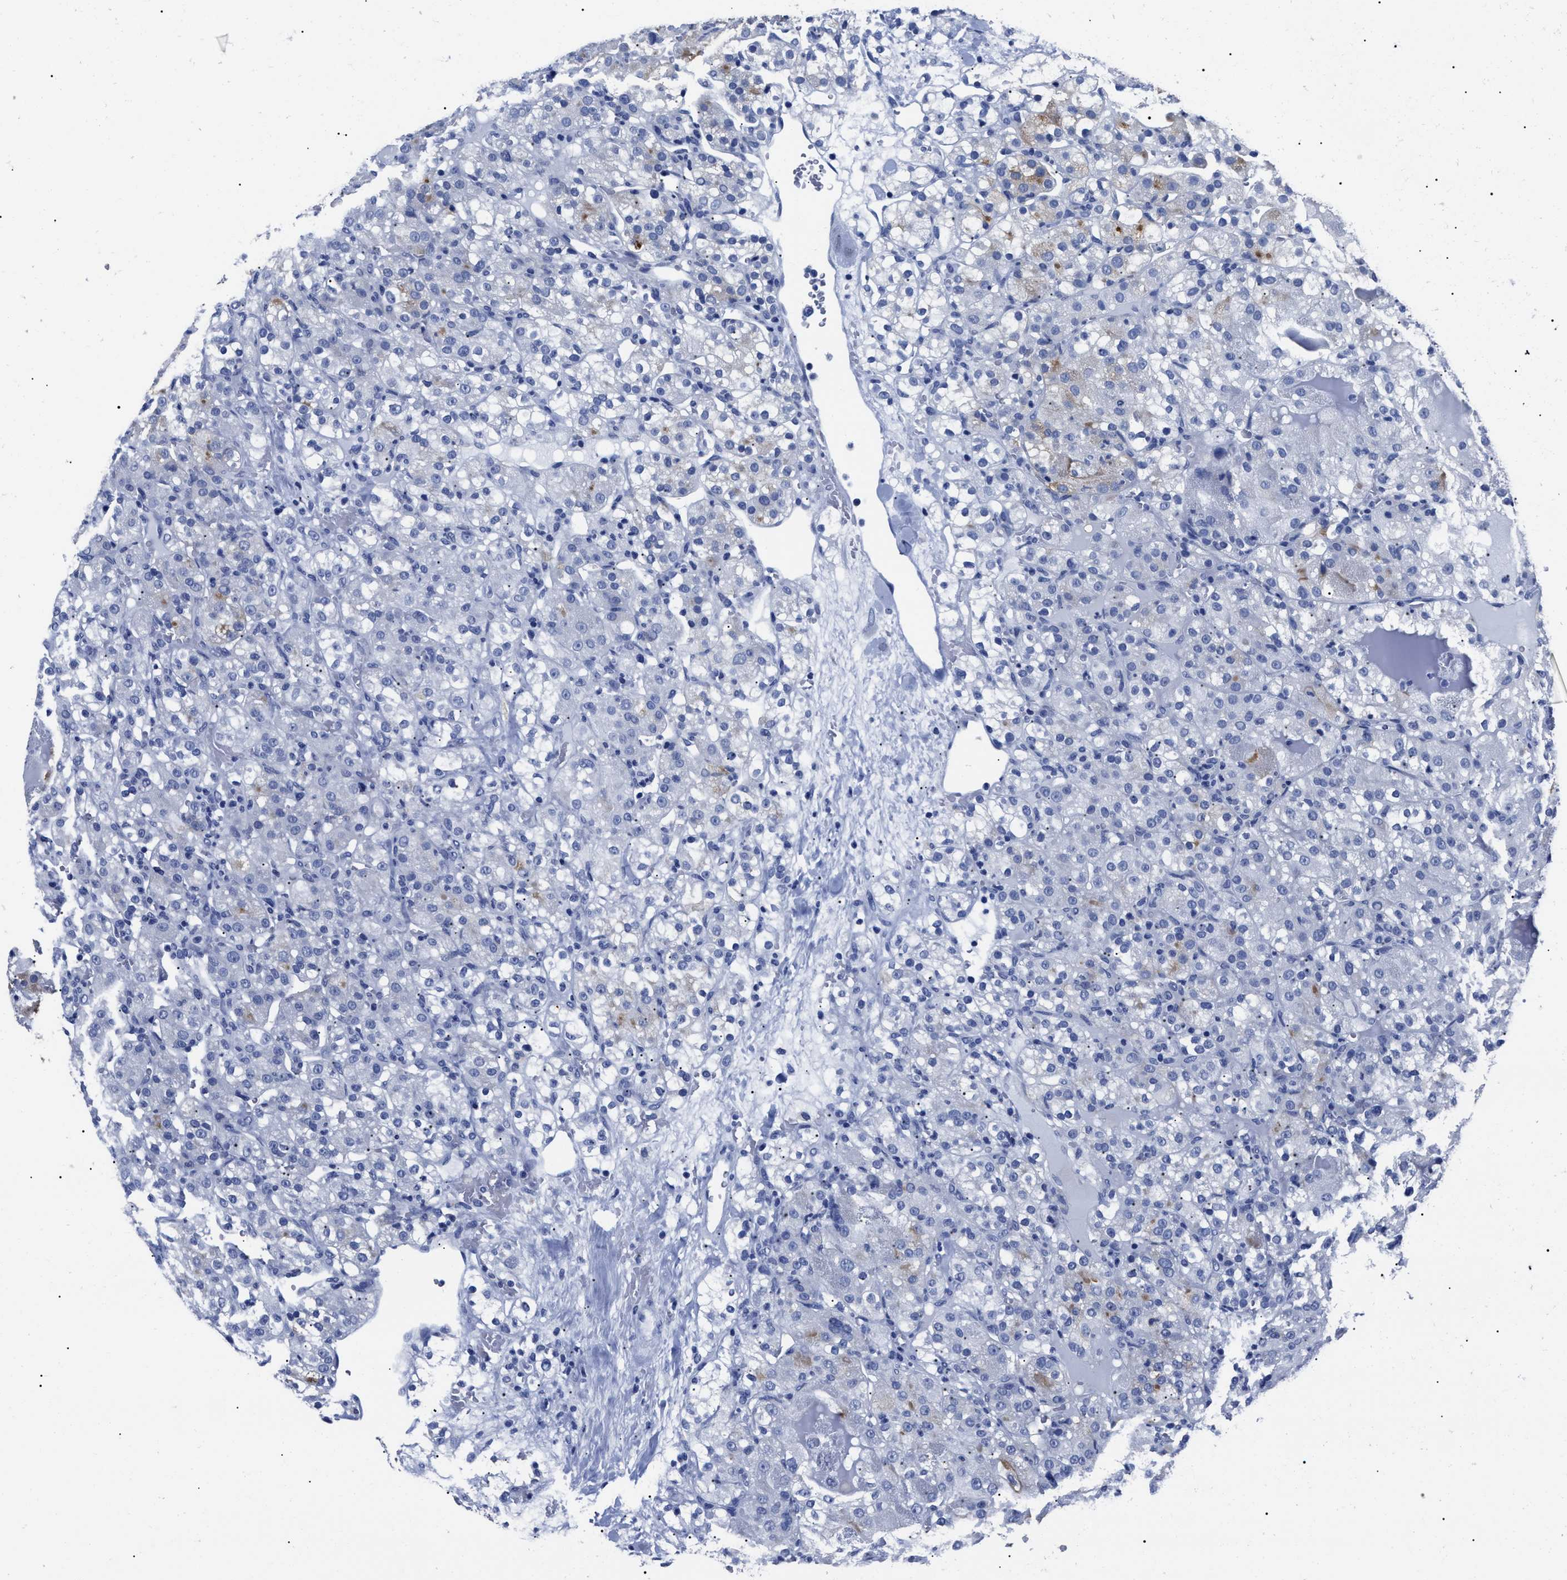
{"staining": {"intensity": "moderate", "quantity": "<25%", "location": "cytoplasmic/membranous"}, "tissue": "renal cancer", "cell_type": "Tumor cells", "image_type": "cancer", "snomed": [{"axis": "morphology", "description": "Normal tissue, NOS"}, {"axis": "morphology", "description": "Adenocarcinoma, NOS"}, {"axis": "topography", "description": "Kidney"}], "caption": "Protein analysis of adenocarcinoma (renal) tissue shows moderate cytoplasmic/membranous positivity in about <25% of tumor cells. (DAB IHC with brightfield microscopy, high magnification).", "gene": "ALPG", "patient": {"sex": "male", "age": 61}}